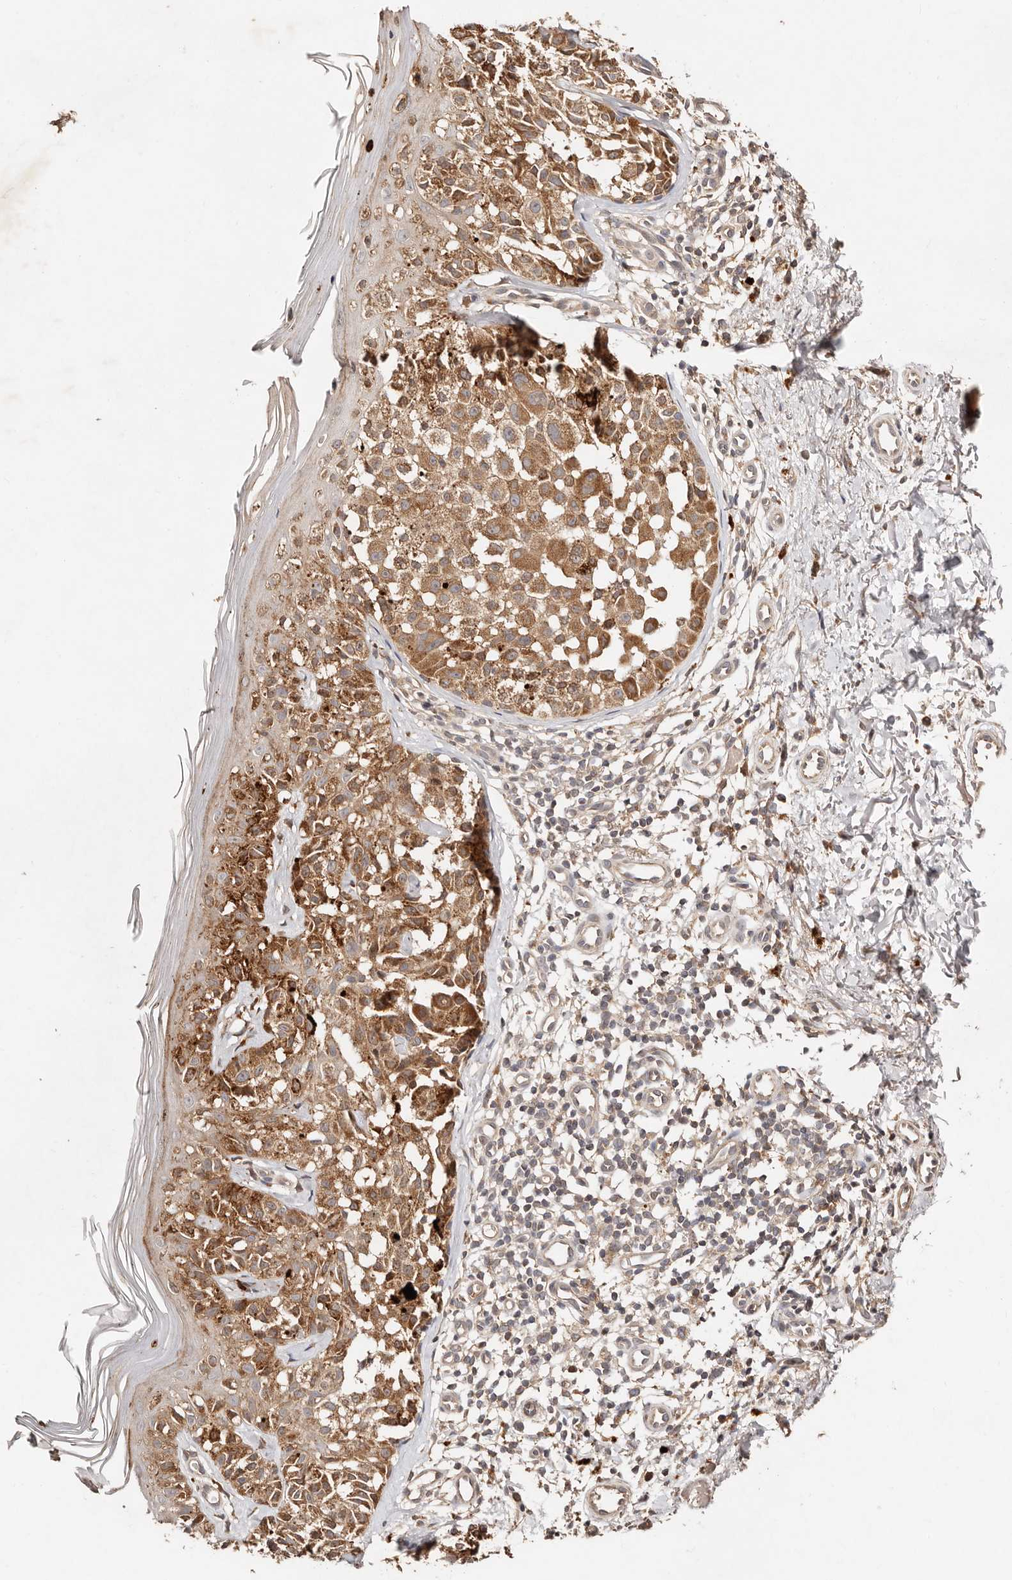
{"staining": {"intensity": "moderate", "quantity": ">75%", "location": "cytoplasmic/membranous"}, "tissue": "melanoma", "cell_type": "Tumor cells", "image_type": "cancer", "snomed": [{"axis": "morphology", "description": "Malignant melanoma, NOS"}, {"axis": "topography", "description": "Skin"}], "caption": "IHC (DAB (3,3'-diaminobenzidine)) staining of human malignant melanoma displays moderate cytoplasmic/membranous protein expression in about >75% of tumor cells.", "gene": "DENND11", "patient": {"sex": "female", "age": 50}}